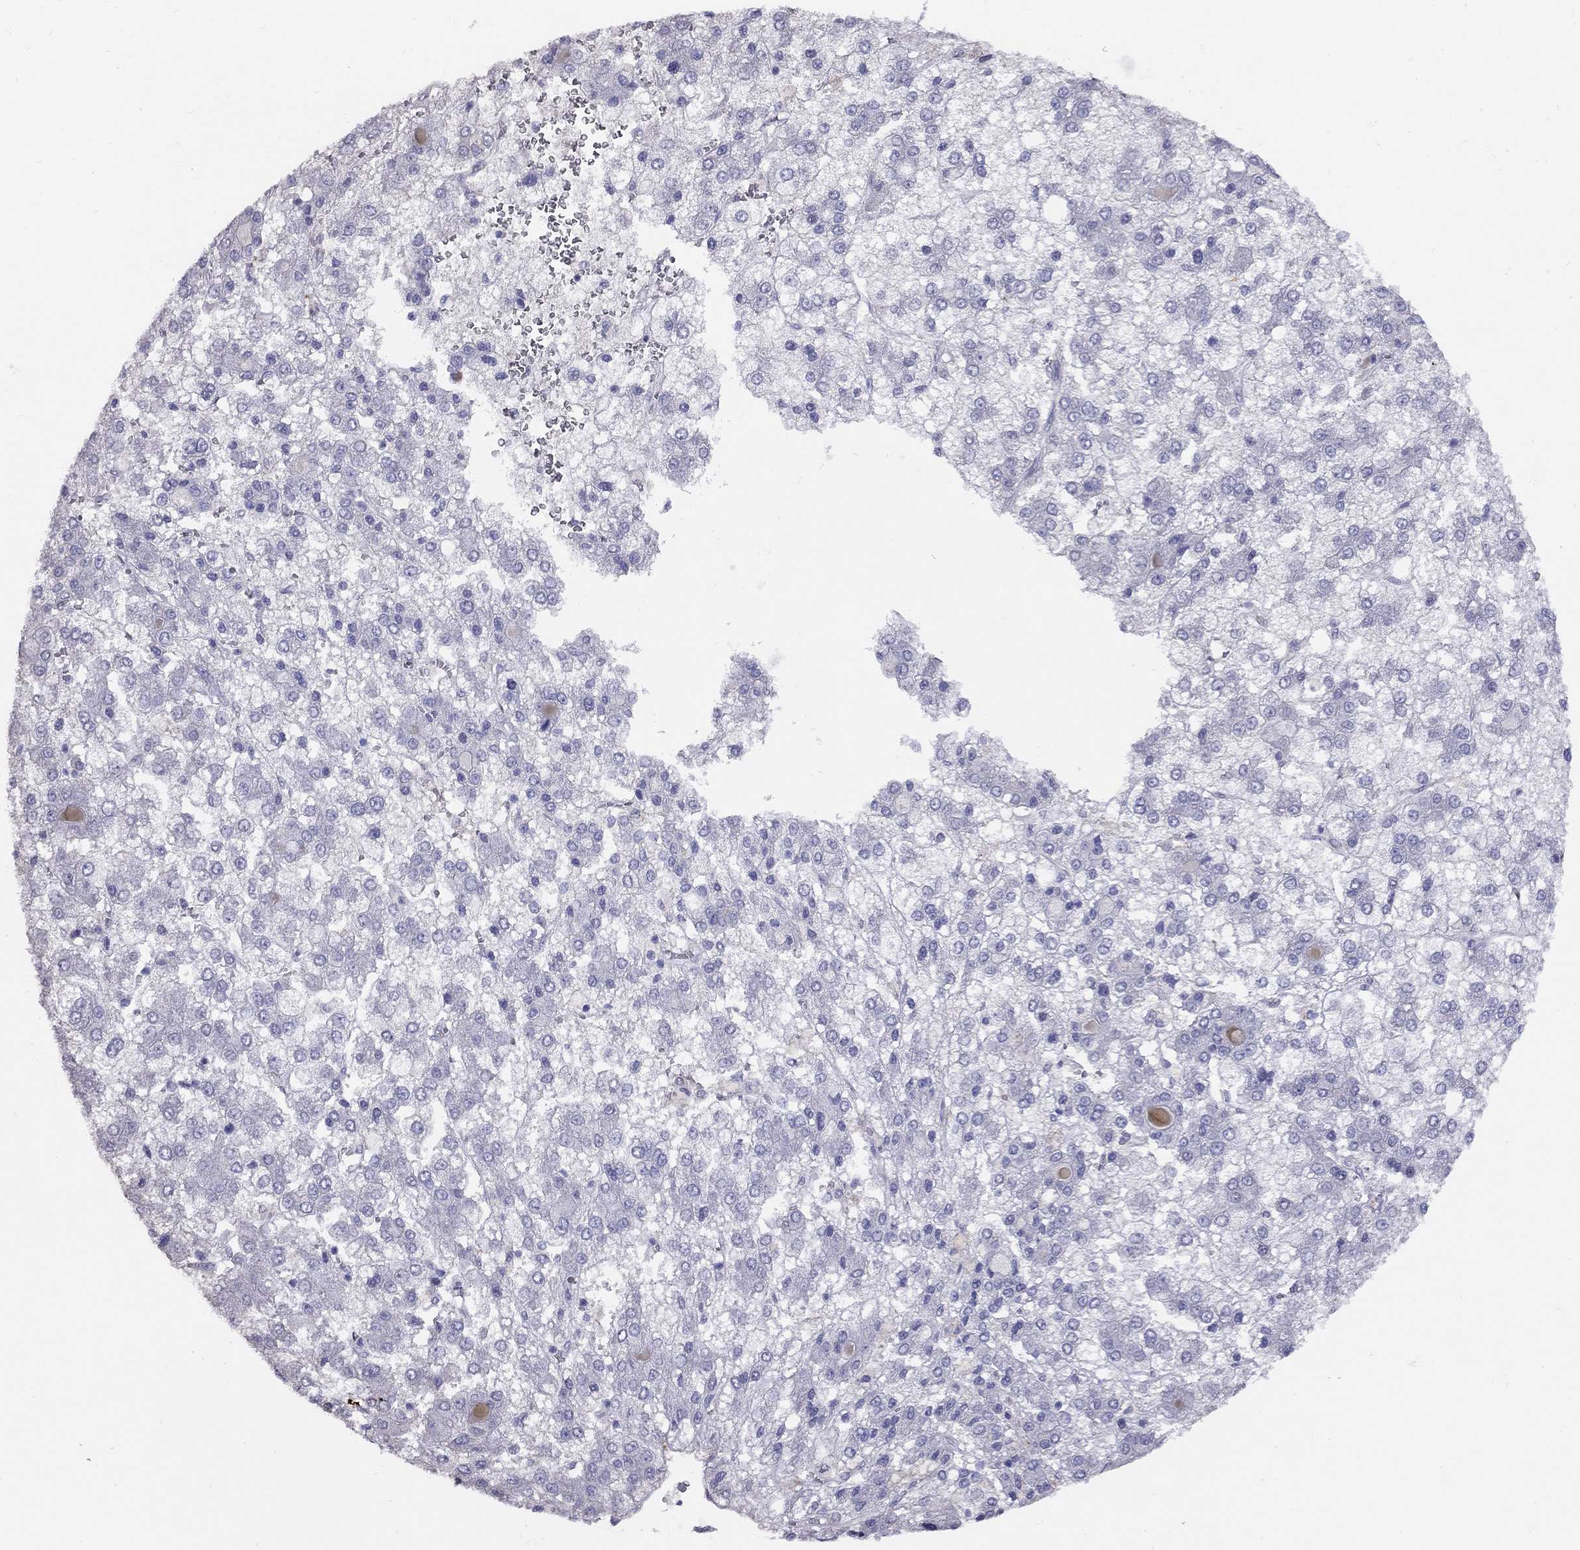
{"staining": {"intensity": "negative", "quantity": "none", "location": "none"}, "tissue": "liver cancer", "cell_type": "Tumor cells", "image_type": "cancer", "snomed": [{"axis": "morphology", "description": "Carcinoma, Hepatocellular, NOS"}, {"axis": "topography", "description": "Liver"}], "caption": "The immunohistochemistry (IHC) histopathology image has no significant expression in tumor cells of liver cancer (hepatocellular carcinoma) tissue. Brightfield microscopy of IHC stained with DAB (3,3'-diaminobenzidine) (brown) and hematoxylin (blue), captured at high magnification.", "gene": "MAGEB4", "patient": {"sex": "male", "age": 73}}